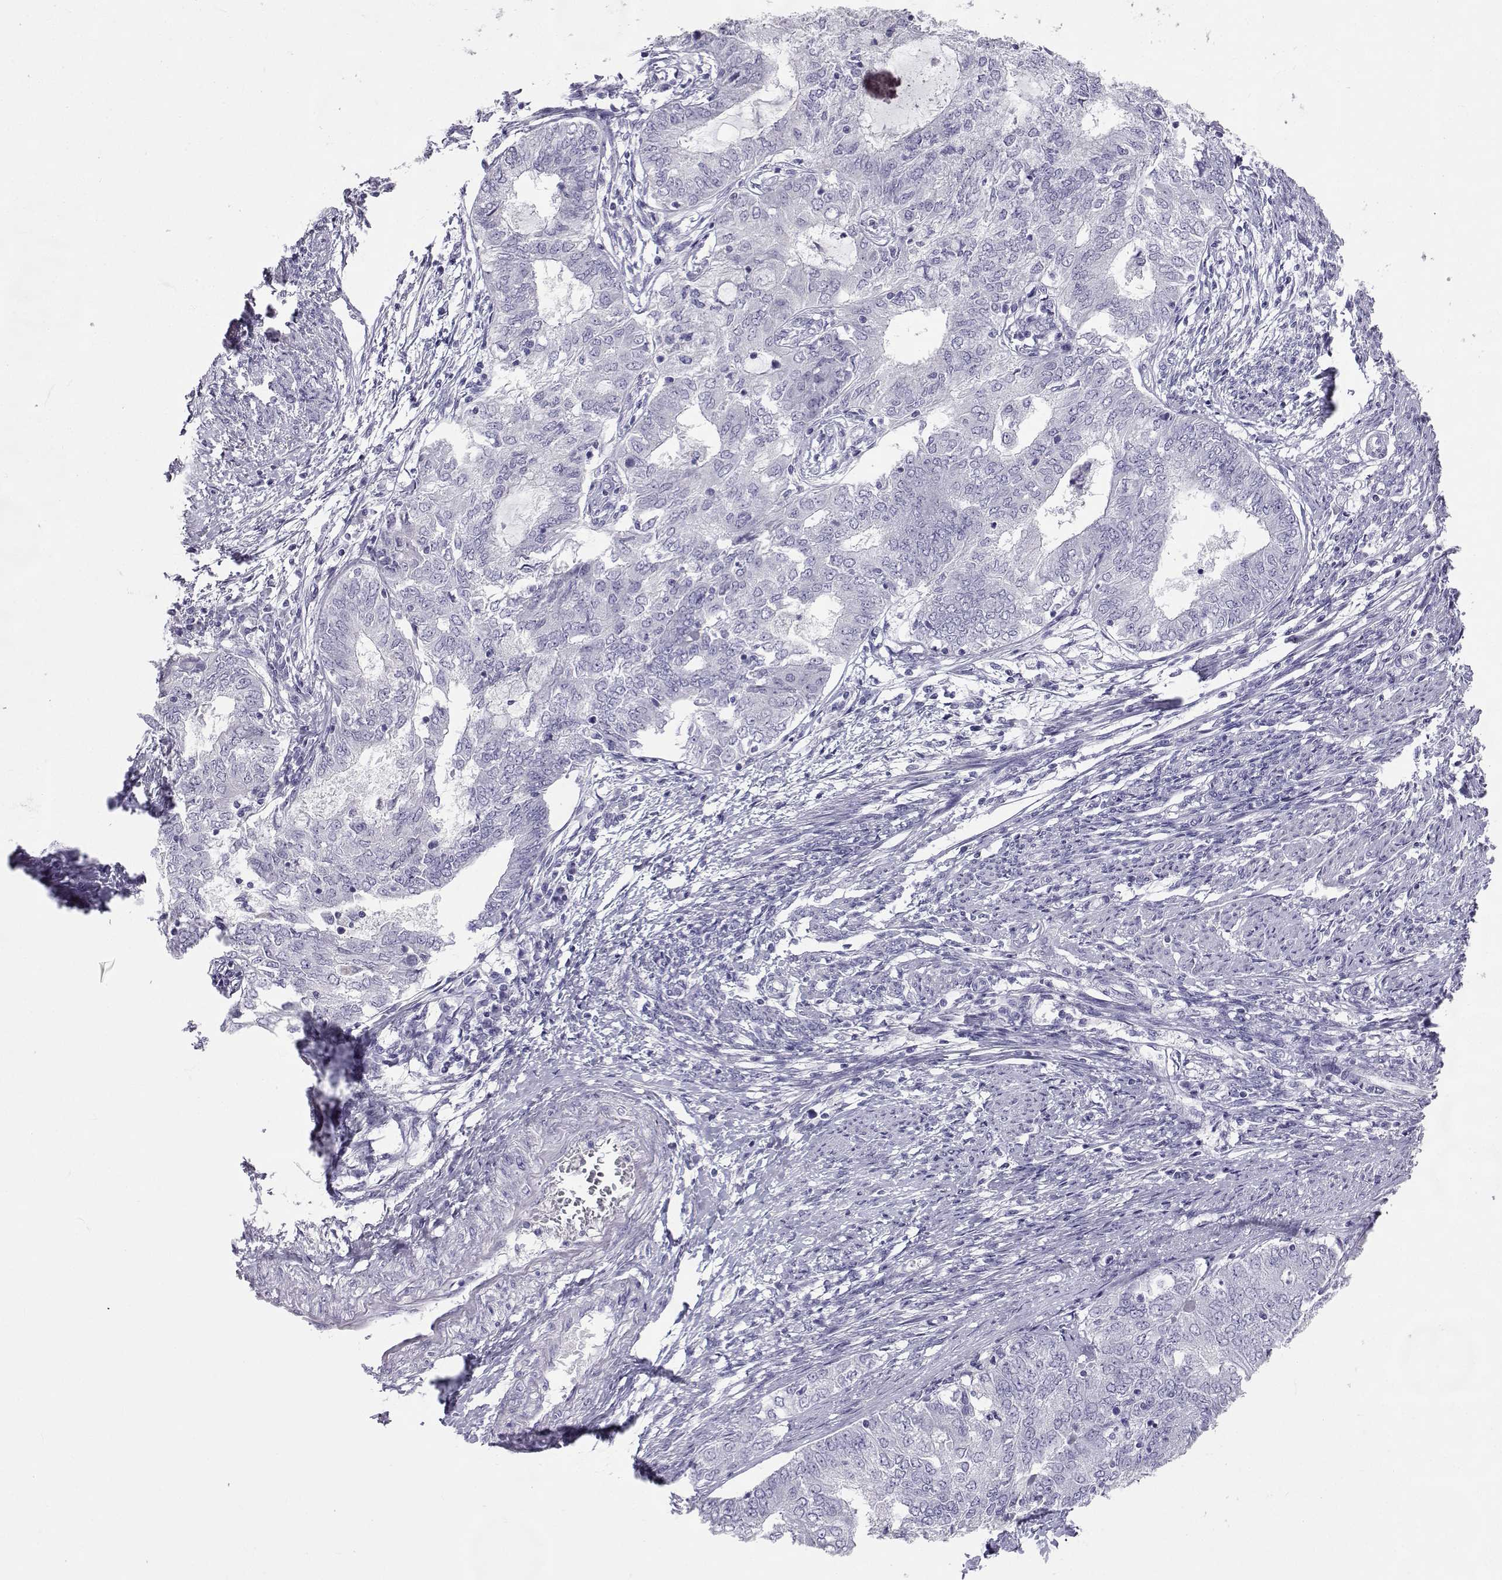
{"staining": {"intensity": "negative", "quantity": "none", "location": "none"}, "tissue": "endometrial cancer", "cell_type": "Tumor cells", "image_type": "cancer", "snomed": [{"axis": "morphology", "description": "Adenocarcinoma, NOS"}, {"axis": "topography", "description": "Endometrium"}], "caption": "Immunohistochemistry of human endometrial cancer exhibits no positivity in tumor cells. The staining is performed using DAB (3,3'-diaminobenzidine) brown chromogen with nuclei counter-stained in using hematoxylin.", "gene": "SLC6A3", "patient": {"sex": "female", "age": 62}}